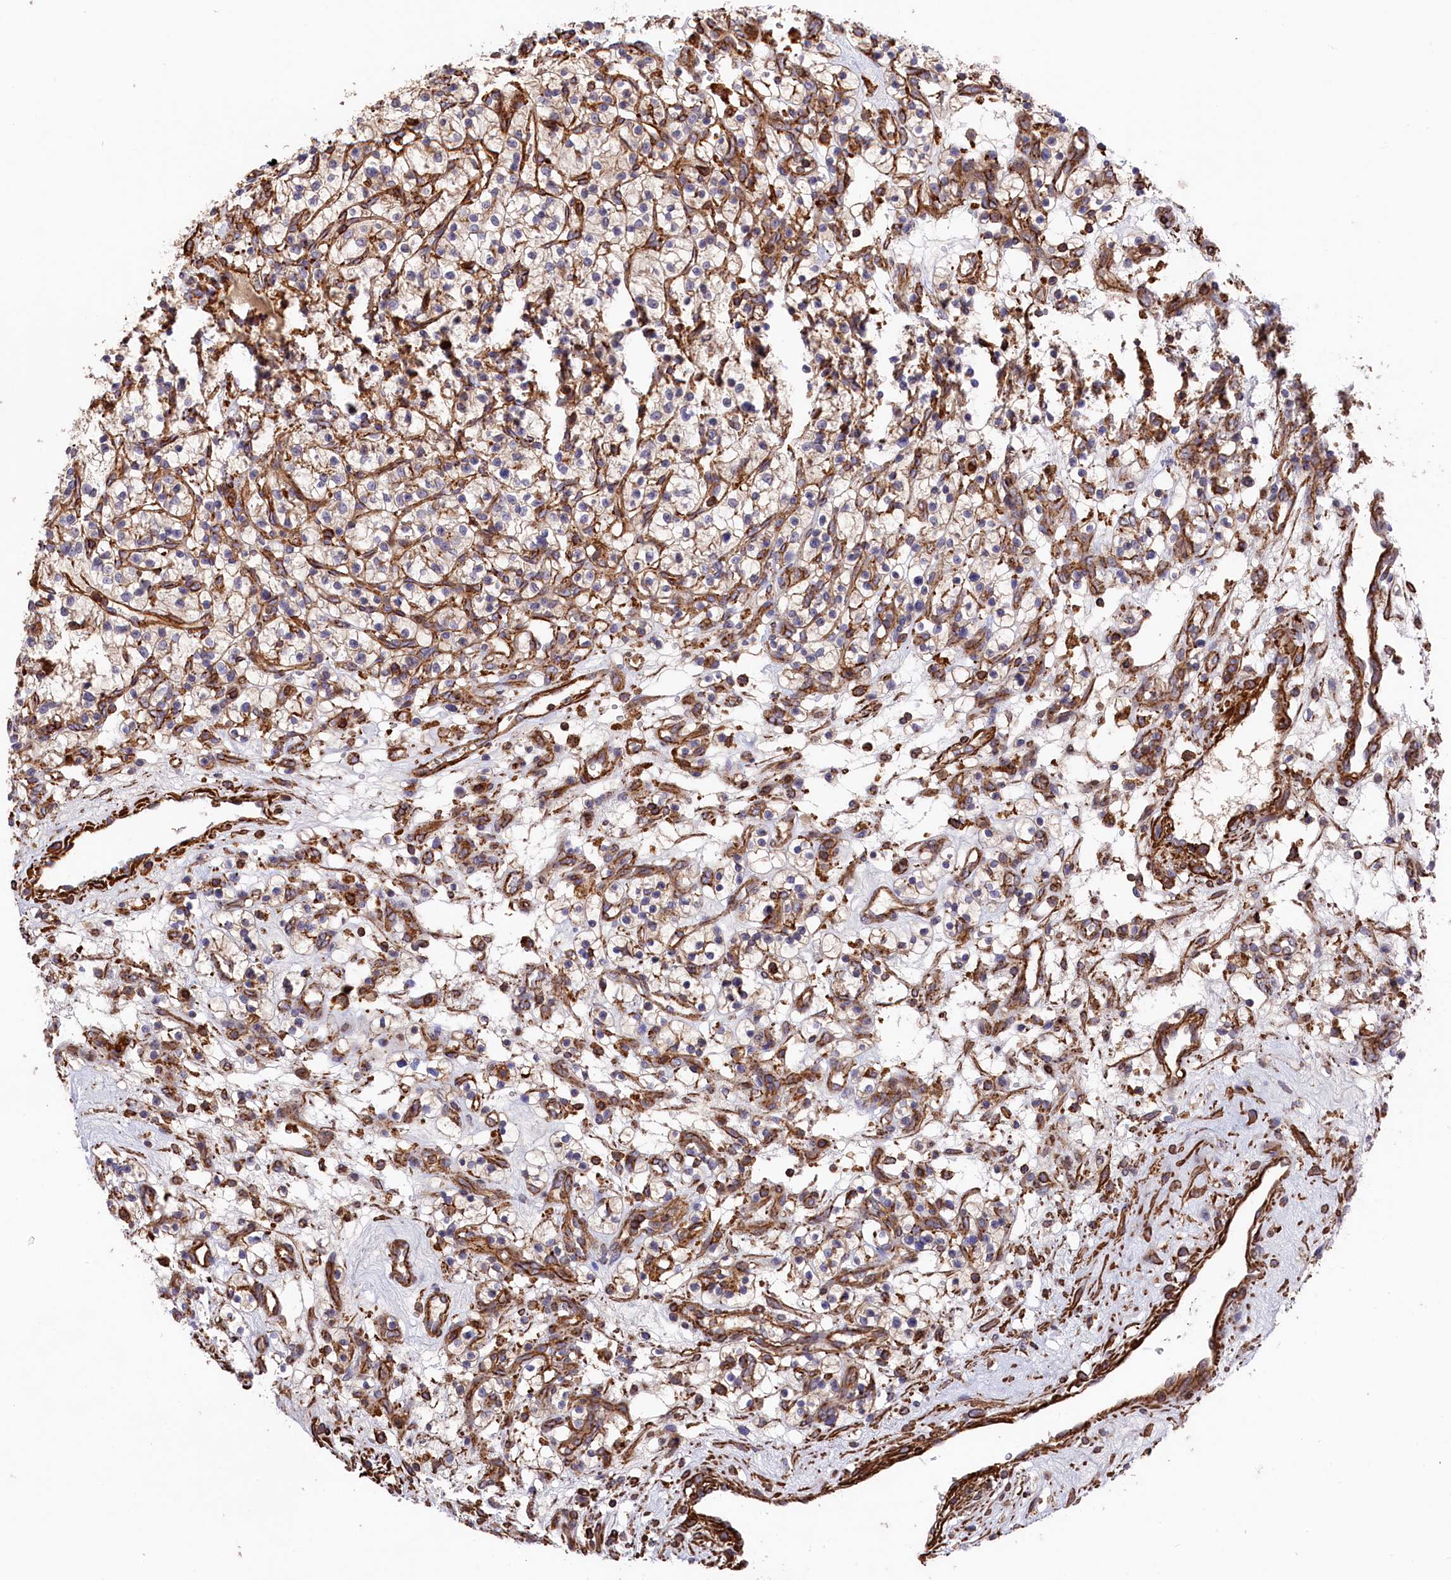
{"staining": {"intensity": "weak", "quantity": "<25%", "location": "cytoplasmic/membranous"}, "tissue": "renal cancer", "cell_type": "Tumor cells", "image_type": "cancer", "snomed": [{"axis": "morphology", "description": "Adenocarcinoma, NOS"}, {"axis": "topography", "description": "Kidney"}], "caption": "This is an IHC histopathology image of renal adenocarcinoma. There is no positivity in tumor cells.", "gene": "RAPSN", "patient": {"sex": "female", "age": 57}}